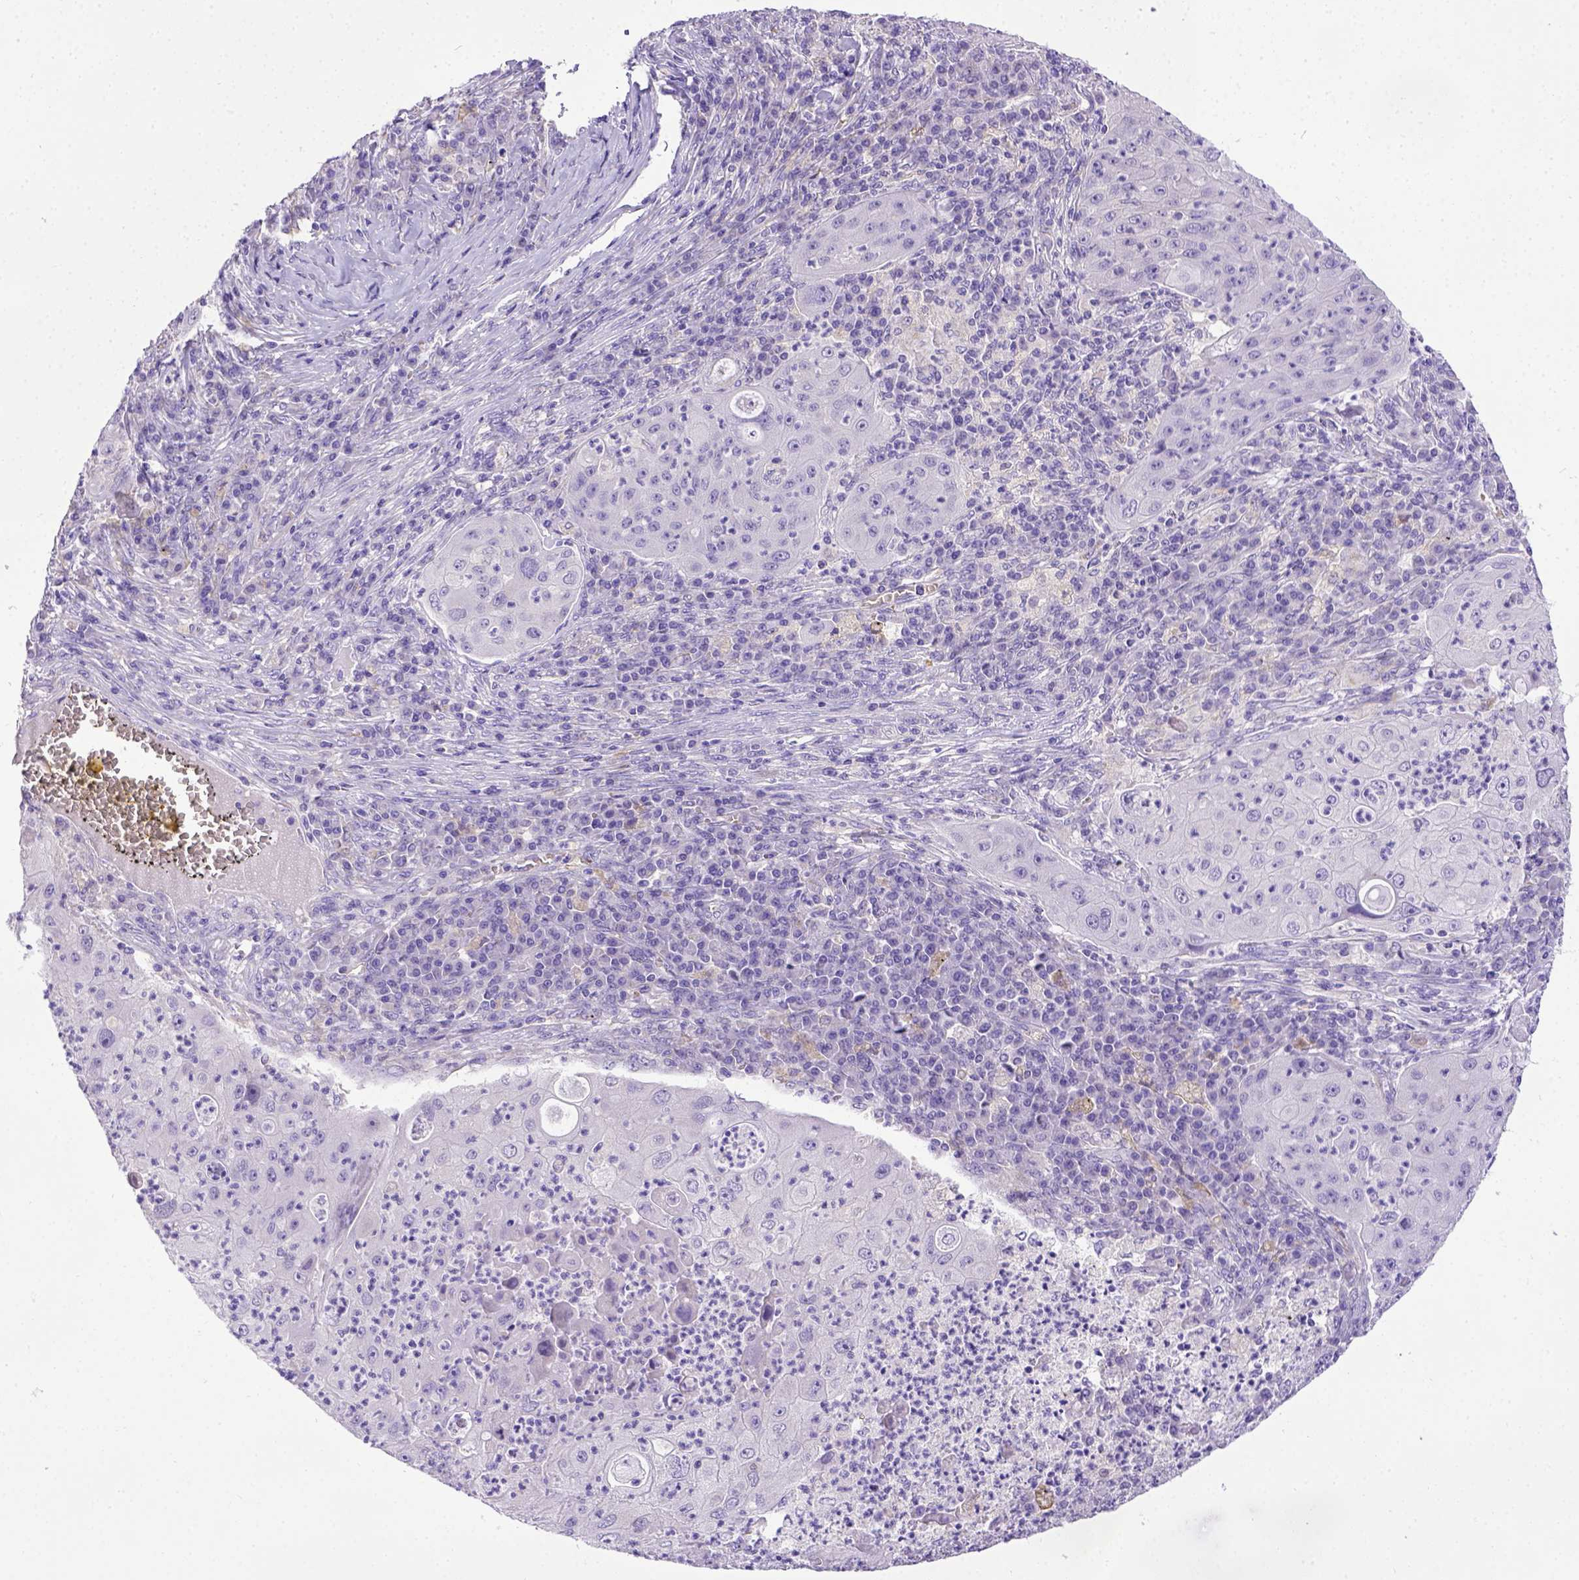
{"staining": {"intensity": "negative", "quantity": "none", "location": "none"}, "tissue": "lung cancer", "cell_type": "Tumor cells", "image_type": "cancer", "snomed": [{"axis": "morphology", "description": "Squamous cell carcinoma, NOS"}, {"axis": "topography", "description": "Lung"}], "caption": "Micrograph shows no protein staining in tumor cells of lung cancer tissue.", "gene": "SPEF1", "patient": {"sex": "female", "age": 59}}